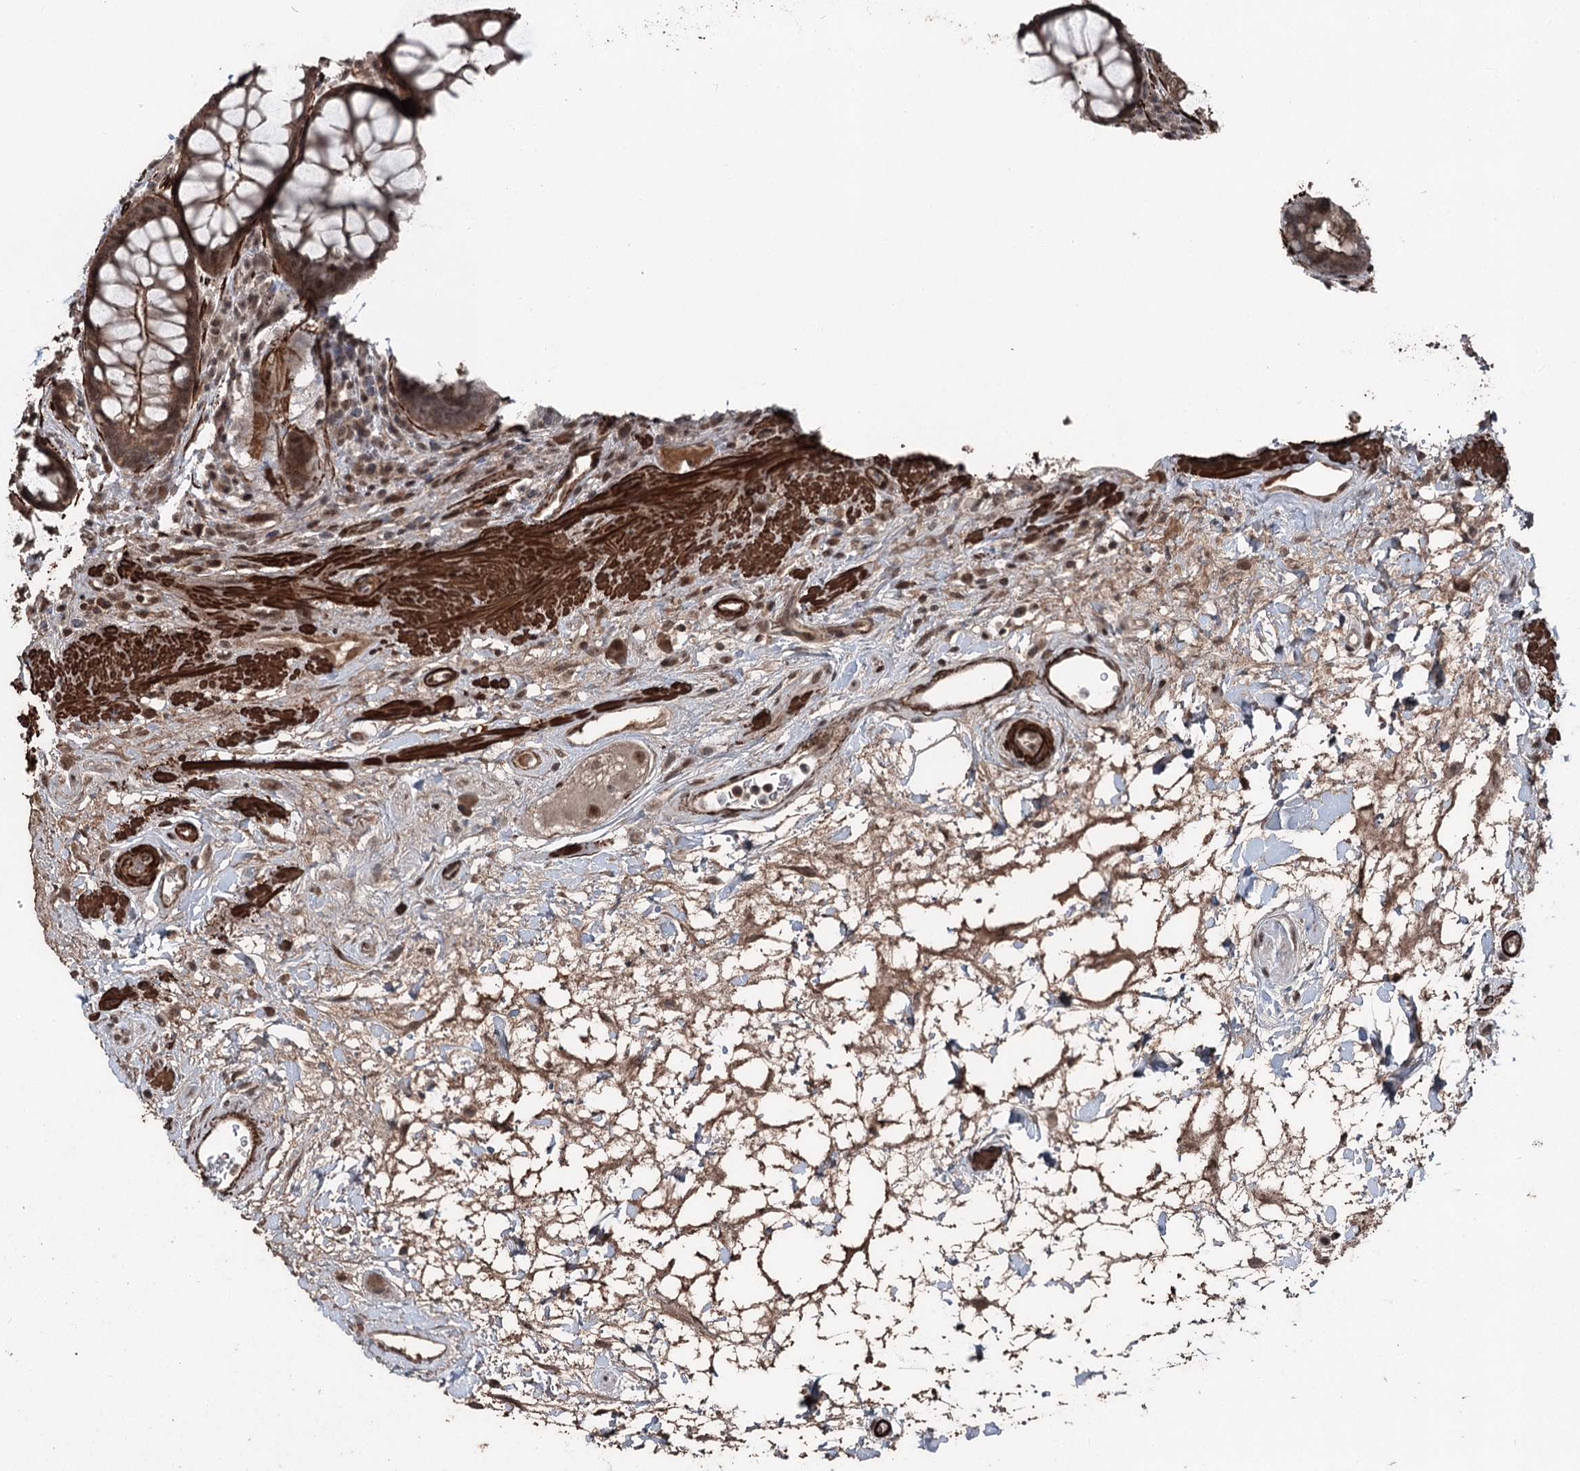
{"staining": {"intensity": "moderate", "quantity": ">75%", "location": "cytoplasmic/membranous,nuclear"}, "tissue": "rectum", "cell_type": "Glandular cells", "image_type": "normal", "snomed": [{"axis": "morphology", "description": "Normal tissue, NOS"}, {"axis": "topography", "description": "Rectum"}], "caption": "Immunohistochemical staining of normal human rectum exhibits moderate cytoplasmic/membranous,nuclear protein expression in about >75% of glandular cells.", "gene": "CCDC82", "patient": {"sex": "male", "age": 64}}